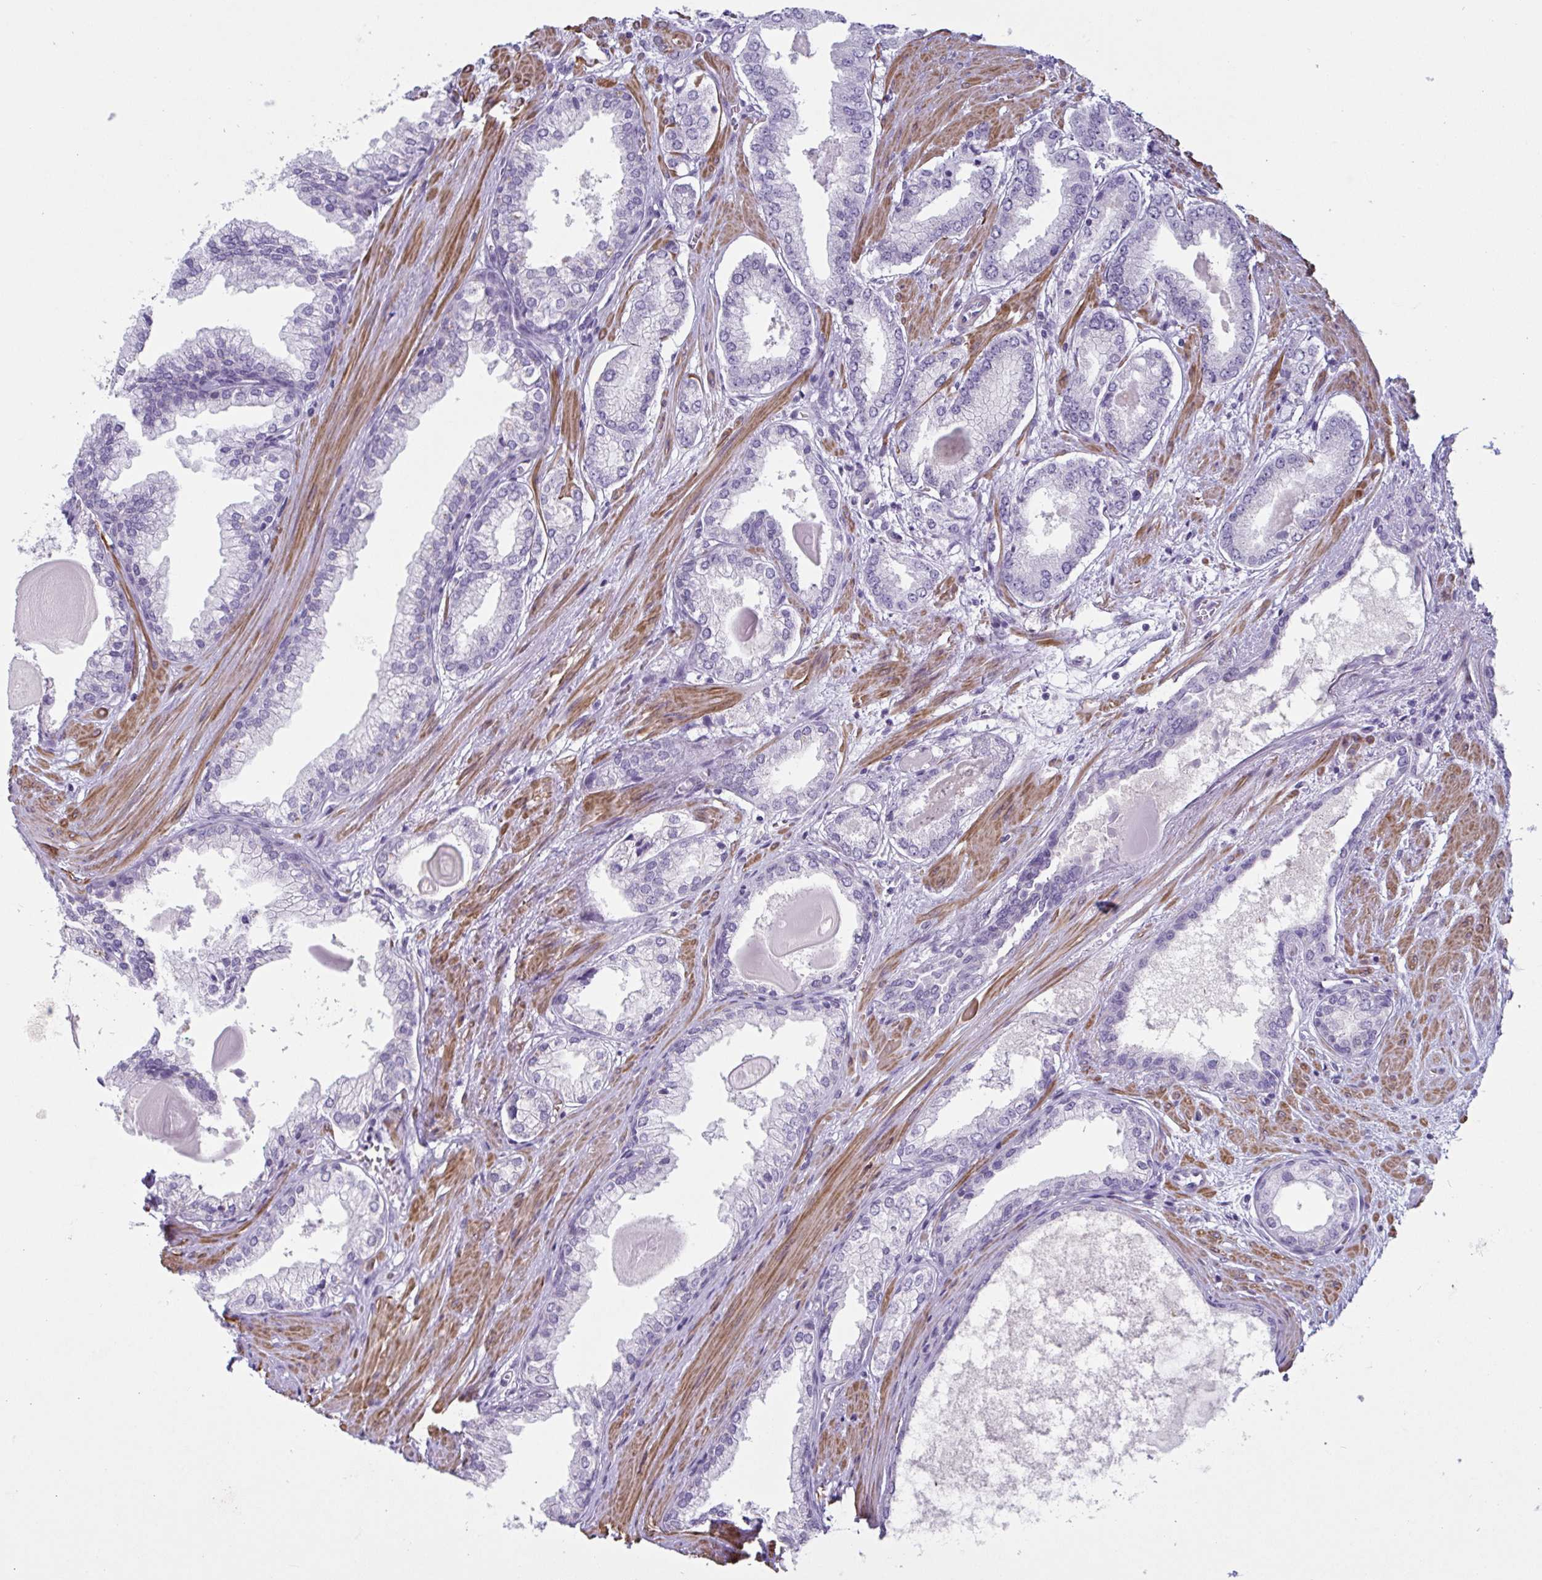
{"staining": {"intensity": "negative", "quantity": "none", "location": "none"}, "tissue": "prostate cancer", "cell_type": "Tumor cells", "image_type": "cancer", "snomed": [{"axis": "morphology", "description": "Adenocarcinoma, Low grade"}, {"axis": "topography", "description": "Prostate"}], "caption": "High power microscopy histopathology image of an immunohistochemistry (IHC) micrograph of prostate cancer (adenocarcinoma (low-grade)), revealing no significant positivity in tumor cells. (Brightfield microscopy of DAB immunohistochemistry at high magnification).", "gene": "OR5P3", "patient": {"sex": "male", "age": 64}}